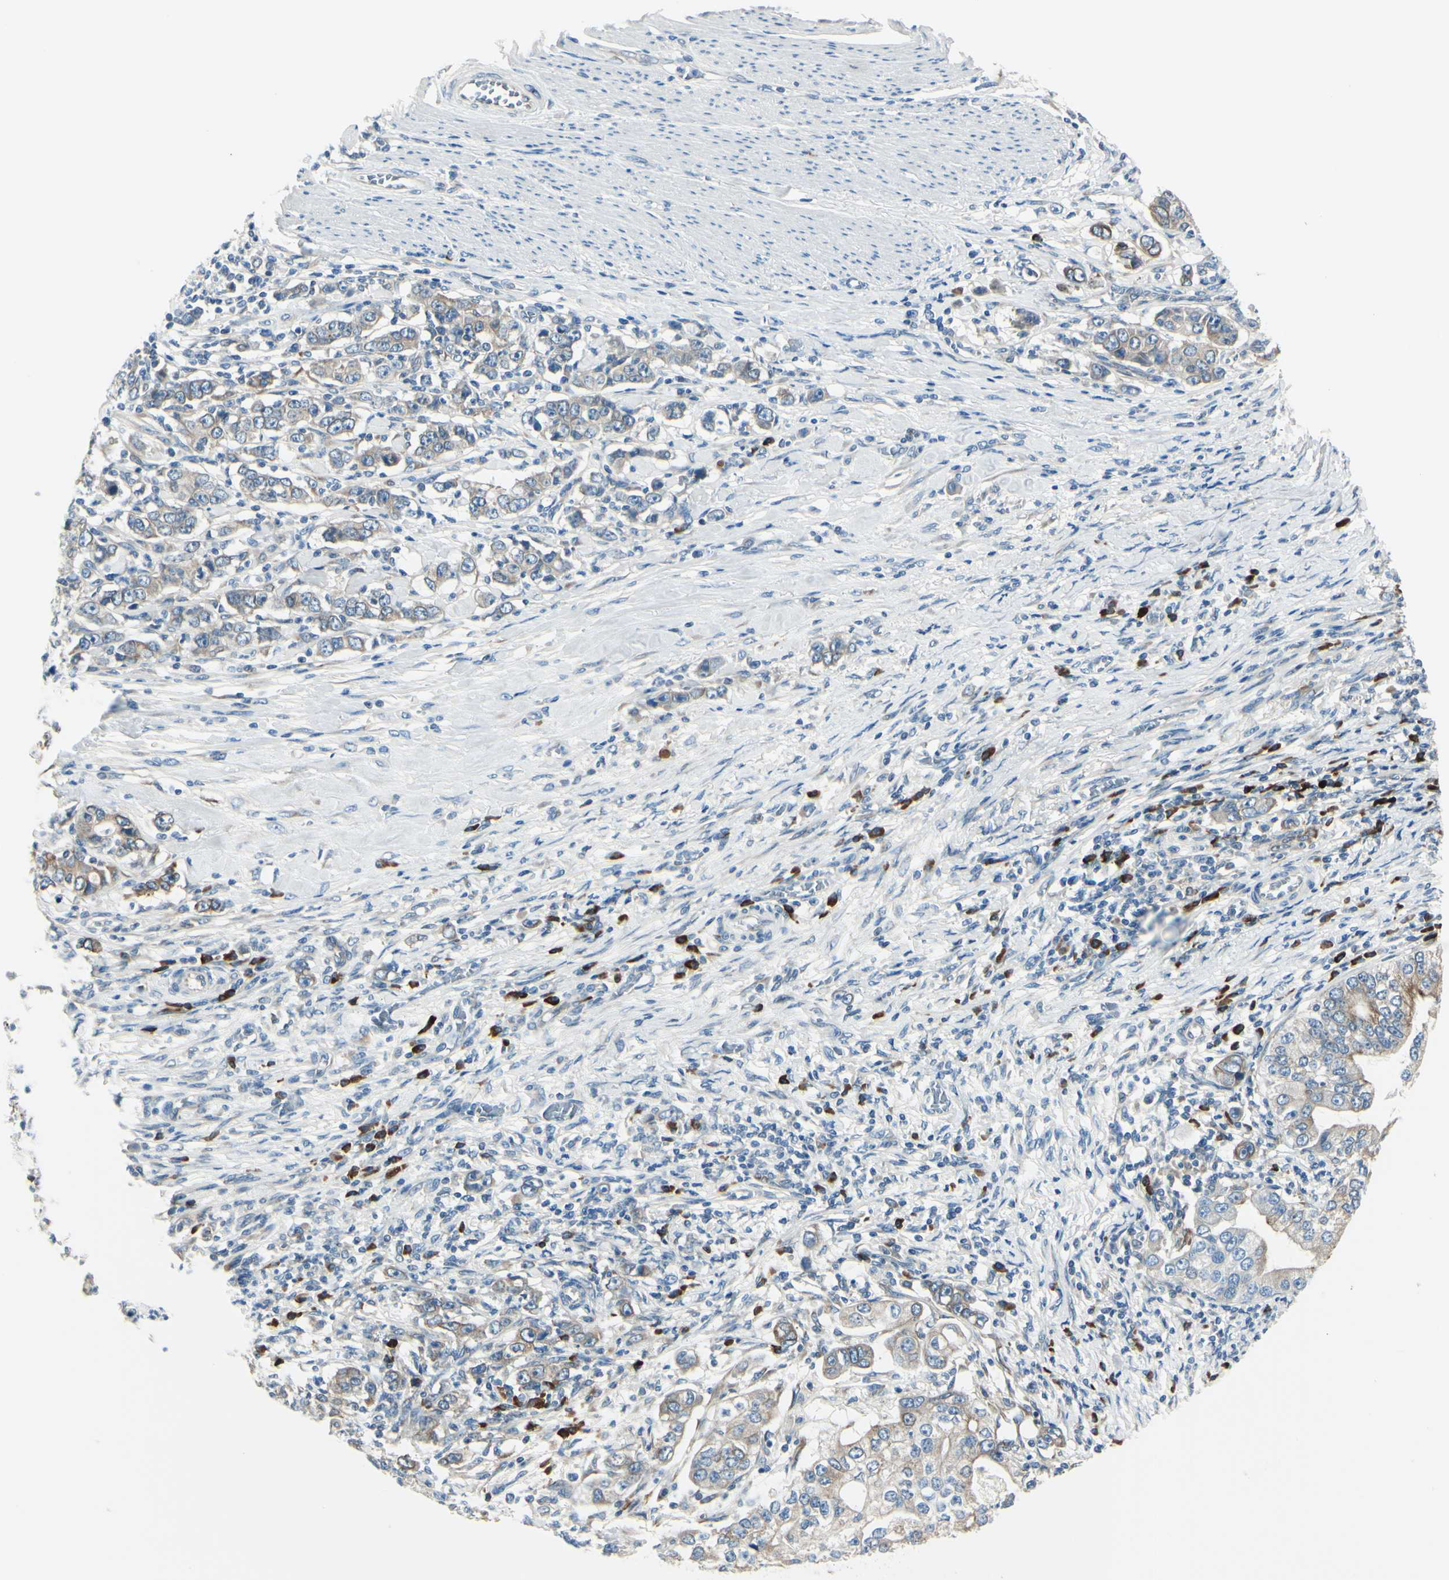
{"staining": {"intensity": "weak", "quantity": "25%-75%", "location": "cytoplasmic/membranous"}, "tissue": "stomach cancer", "cell_type": "Tumor cells", "image_type": "cancer", "snomed": [{"axis": "morphology", "description": "Adenocarcinoma, NOS"}, {"axis": "topography", "description": "Stomach, lower"}], "caption": "About 25%-75% of tumor cells in stomach adenocarcinoma demonstrate weak cytoplasmic/membranous protein expression as visualized by brown immunohistochemical staining.", "gene": "SELENOS", "patient": {"sex": "female", "age": 72}}